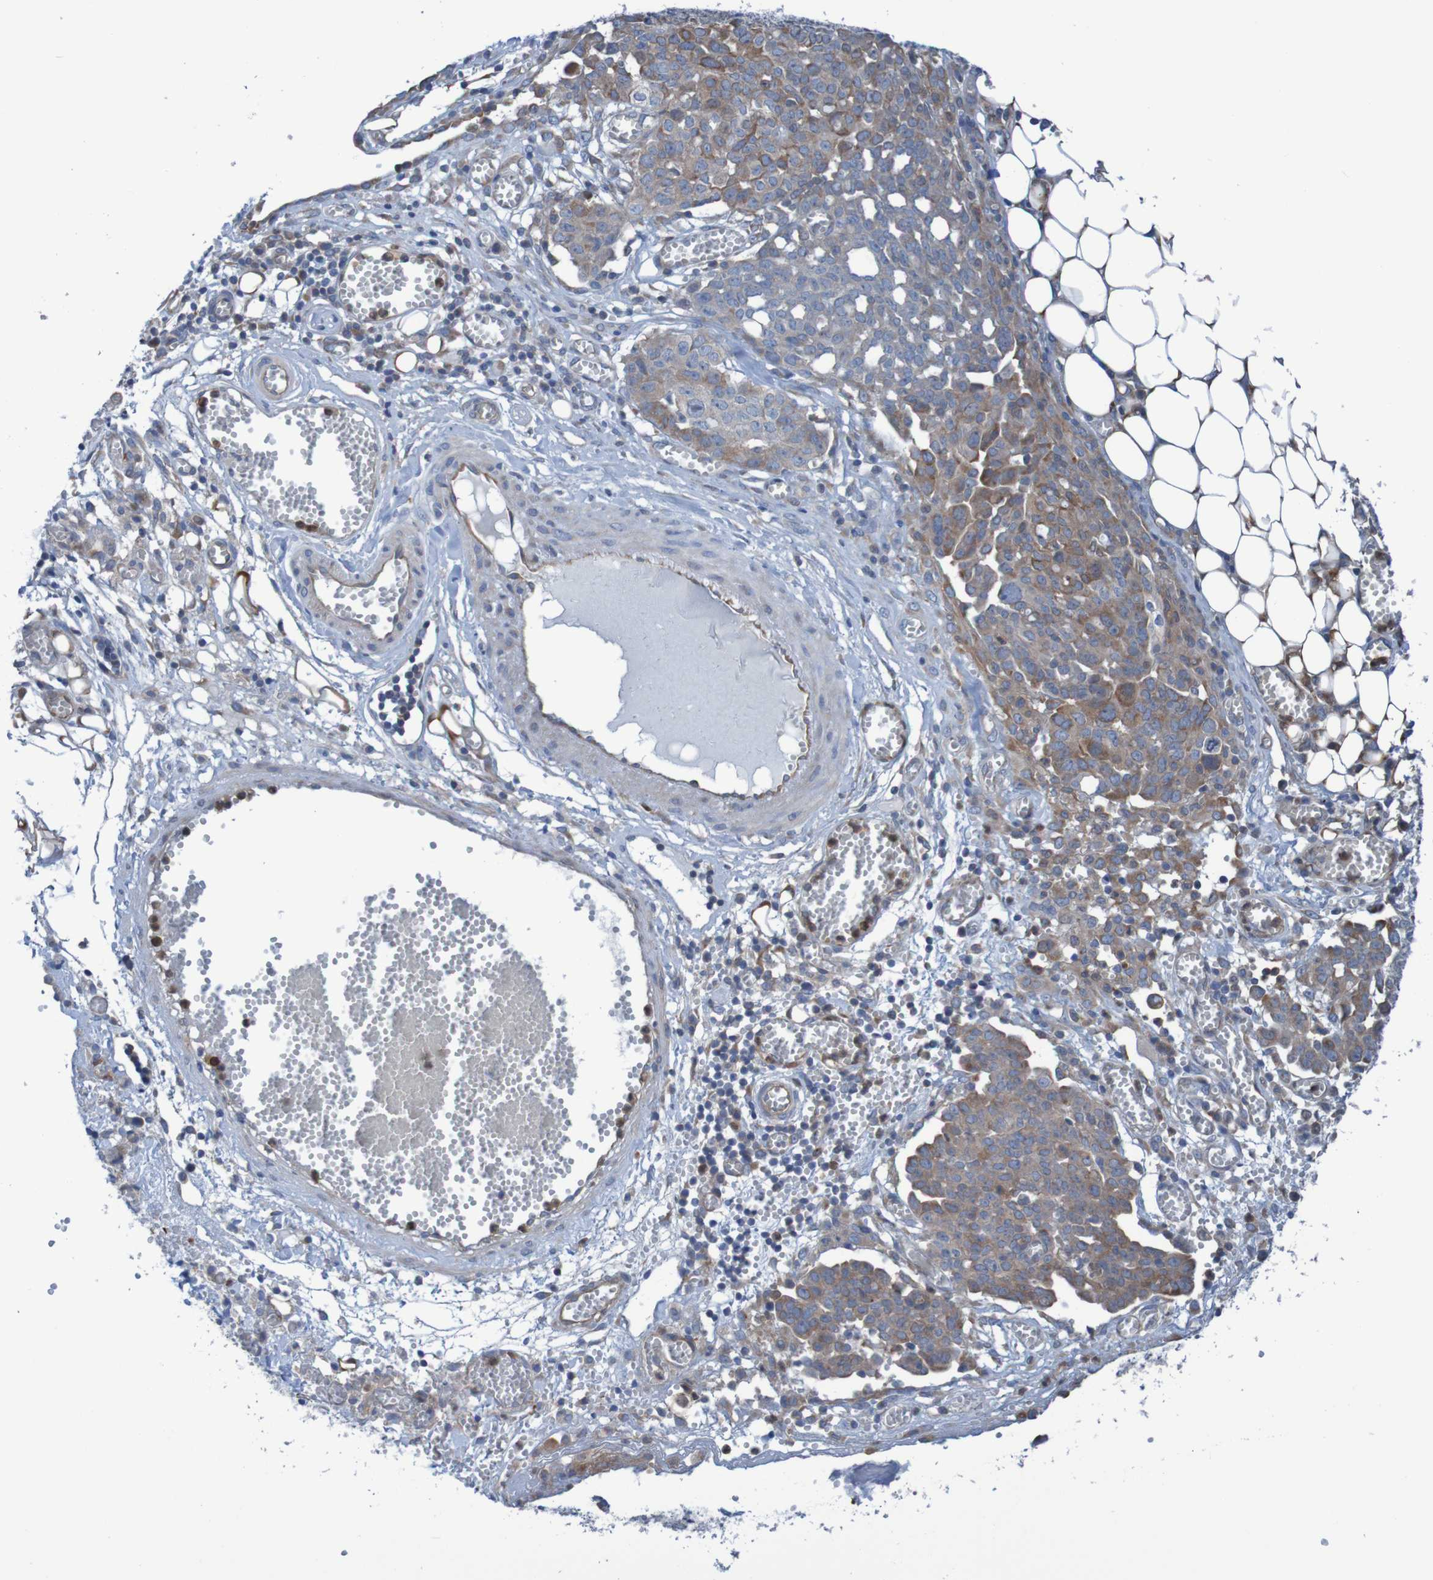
{"staining": {"intensity": "moderate", "quantity": "25%-75%", "location": "cytoplasmic/membranous"}, "tissue": "ovarian cancer", "cell_type": "Tumor cells", "image_type": "cancer", "snomed": [{"axis": "morphology", "description": "Cystadenocarcinoma, serous, NOS"}, {"axis": "topography", "description": "Soft tissue"}, {"axis": "topography", "description": "Ovary"}], "caption": "Protein positivity by IHC demonstrates moderate cytoplasmic/membranous staining in about 25%-75% of tumor cells in ovarian cancer (serous cystadenocarcinoma).", "gene": "ANGPT4", "patient": {"sex": "female", "age": 57}}